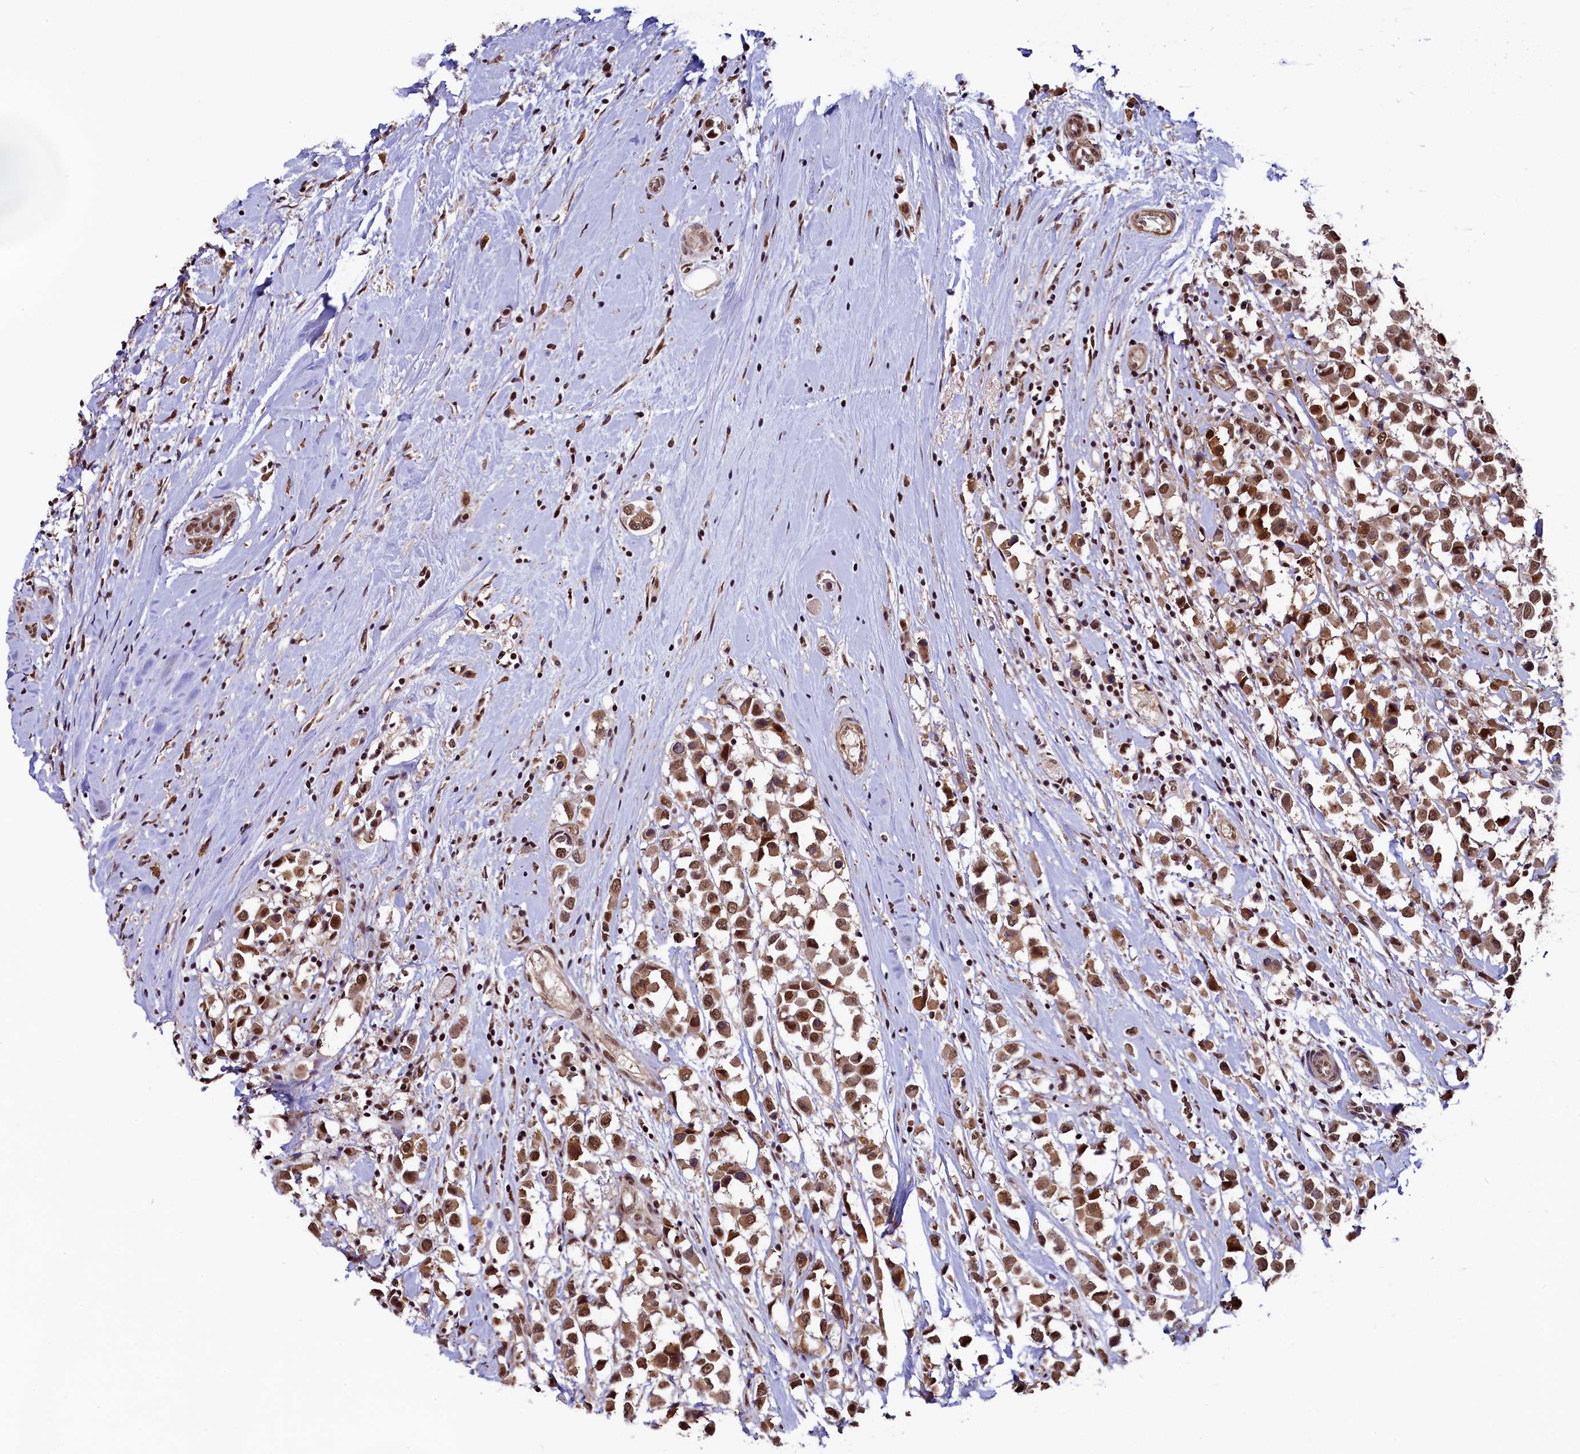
{"staining": {"intensity": "moderate", "quantity": ">75%", "location": "cytoplasmic/membranous,nuclear"}, "tissue": "breast cancer", "cell_type": "Tumor cells", "image_type": "cancer", "snomed": [{"axis": "morphology", "description": "Duct carcinoma"}, {"axis": "topography", "description": "Breast"}], "caption": "Breast cancer stained for a protein (brown) displays moderate cytoplasmic/membranous and nuclear positive positivity in approximately >75% of tumor cells.", "gene": "LEO1", "patient": {"sex": "female", "age": 61}}